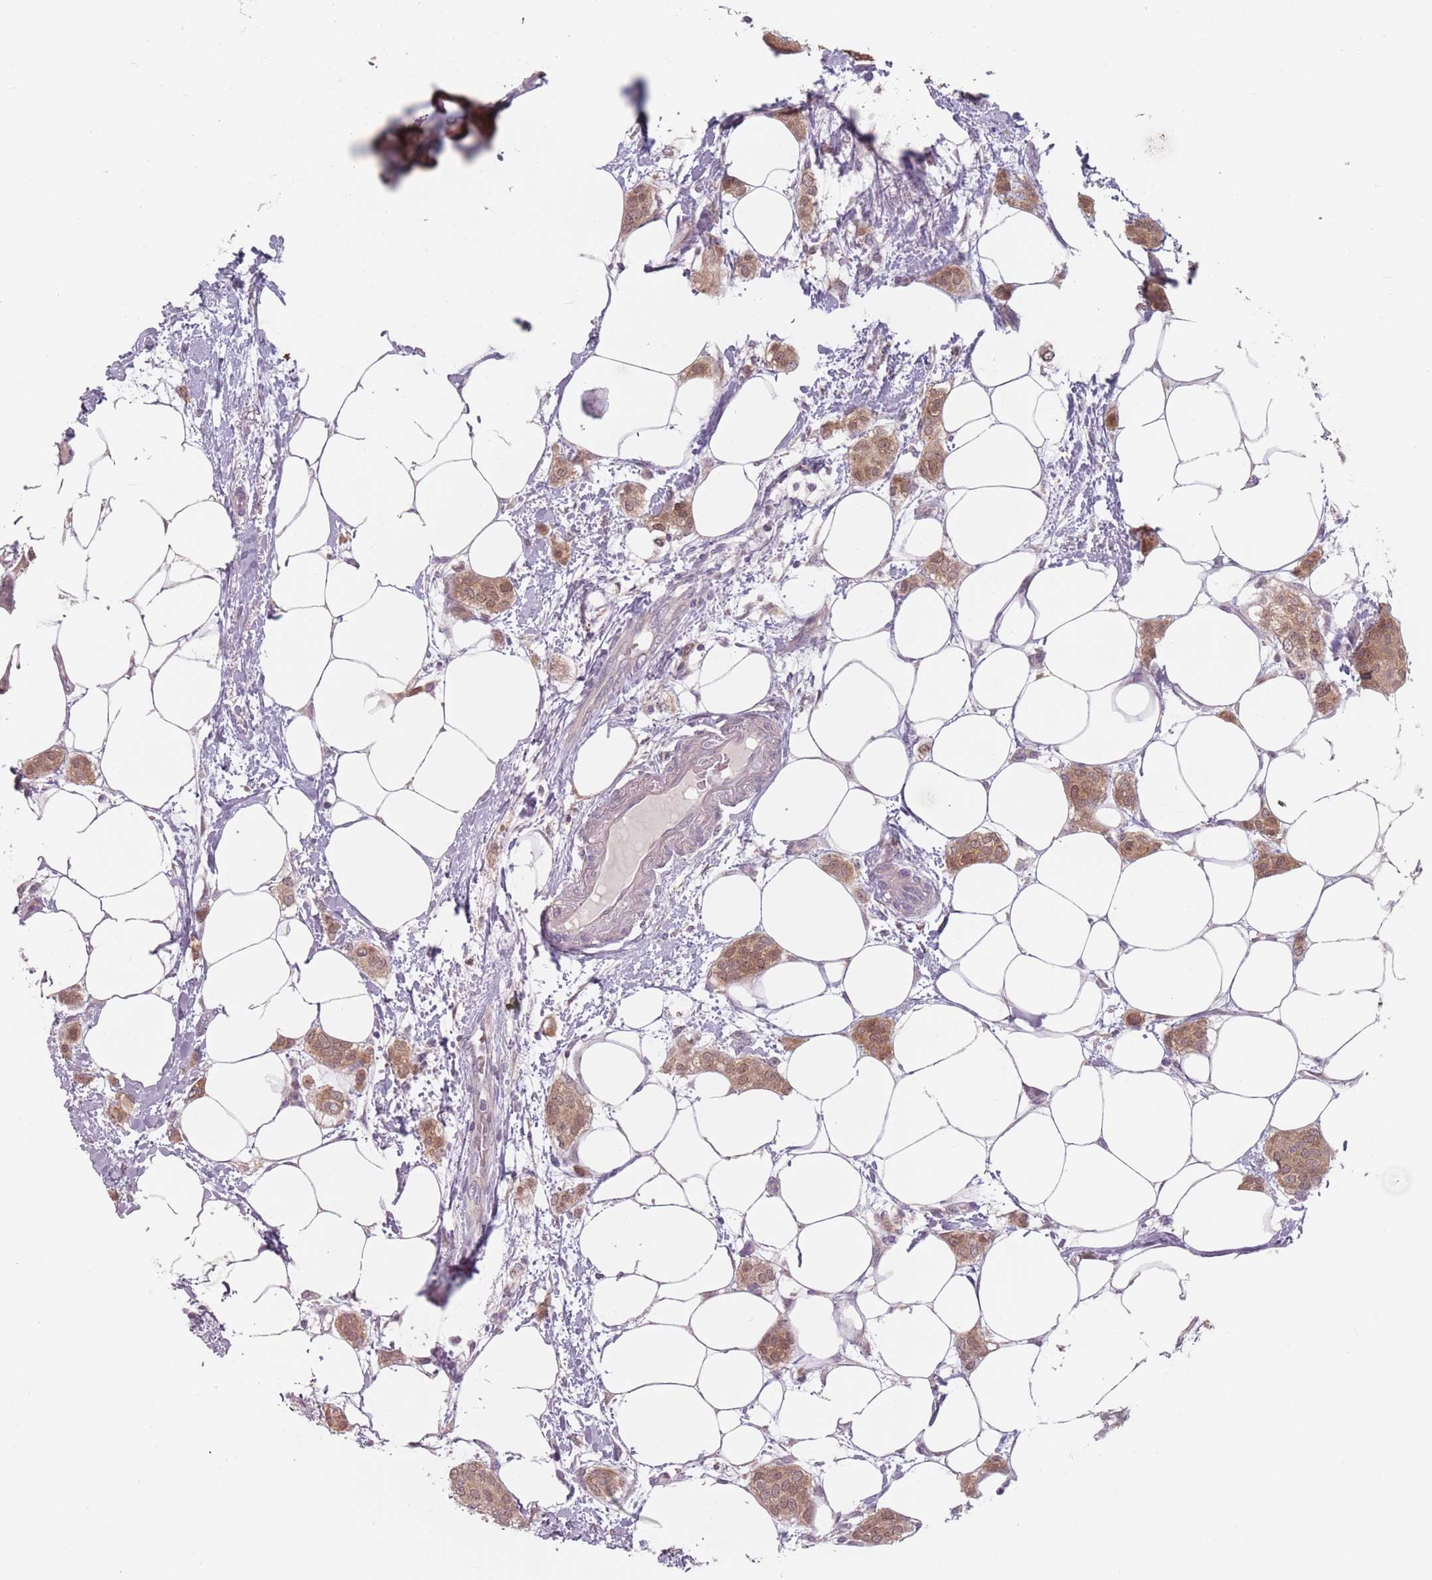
{"staining": {"intensity": "moderate", "quantity": ">75%", "location": "cytoplasmic/membranous,nuclear"}, "tissue": "breast cancer", "cell_type": "Tumor cells", "image_type": "cancer", "snomed": [{"axis": "morphology", "description": "Duct carcinoma"}, {"axis": "topography", "description": "Breast"}], "caption": "This is a histology image of immunohistochemistry (IHC) staining of intraductal carcinoma (breast), which shows moderate positivity in the cytoplasmic/membranous and nuclear of tumor cells.", "gene": "NAXE", "patient": {"sex": "female", "age": 72}}